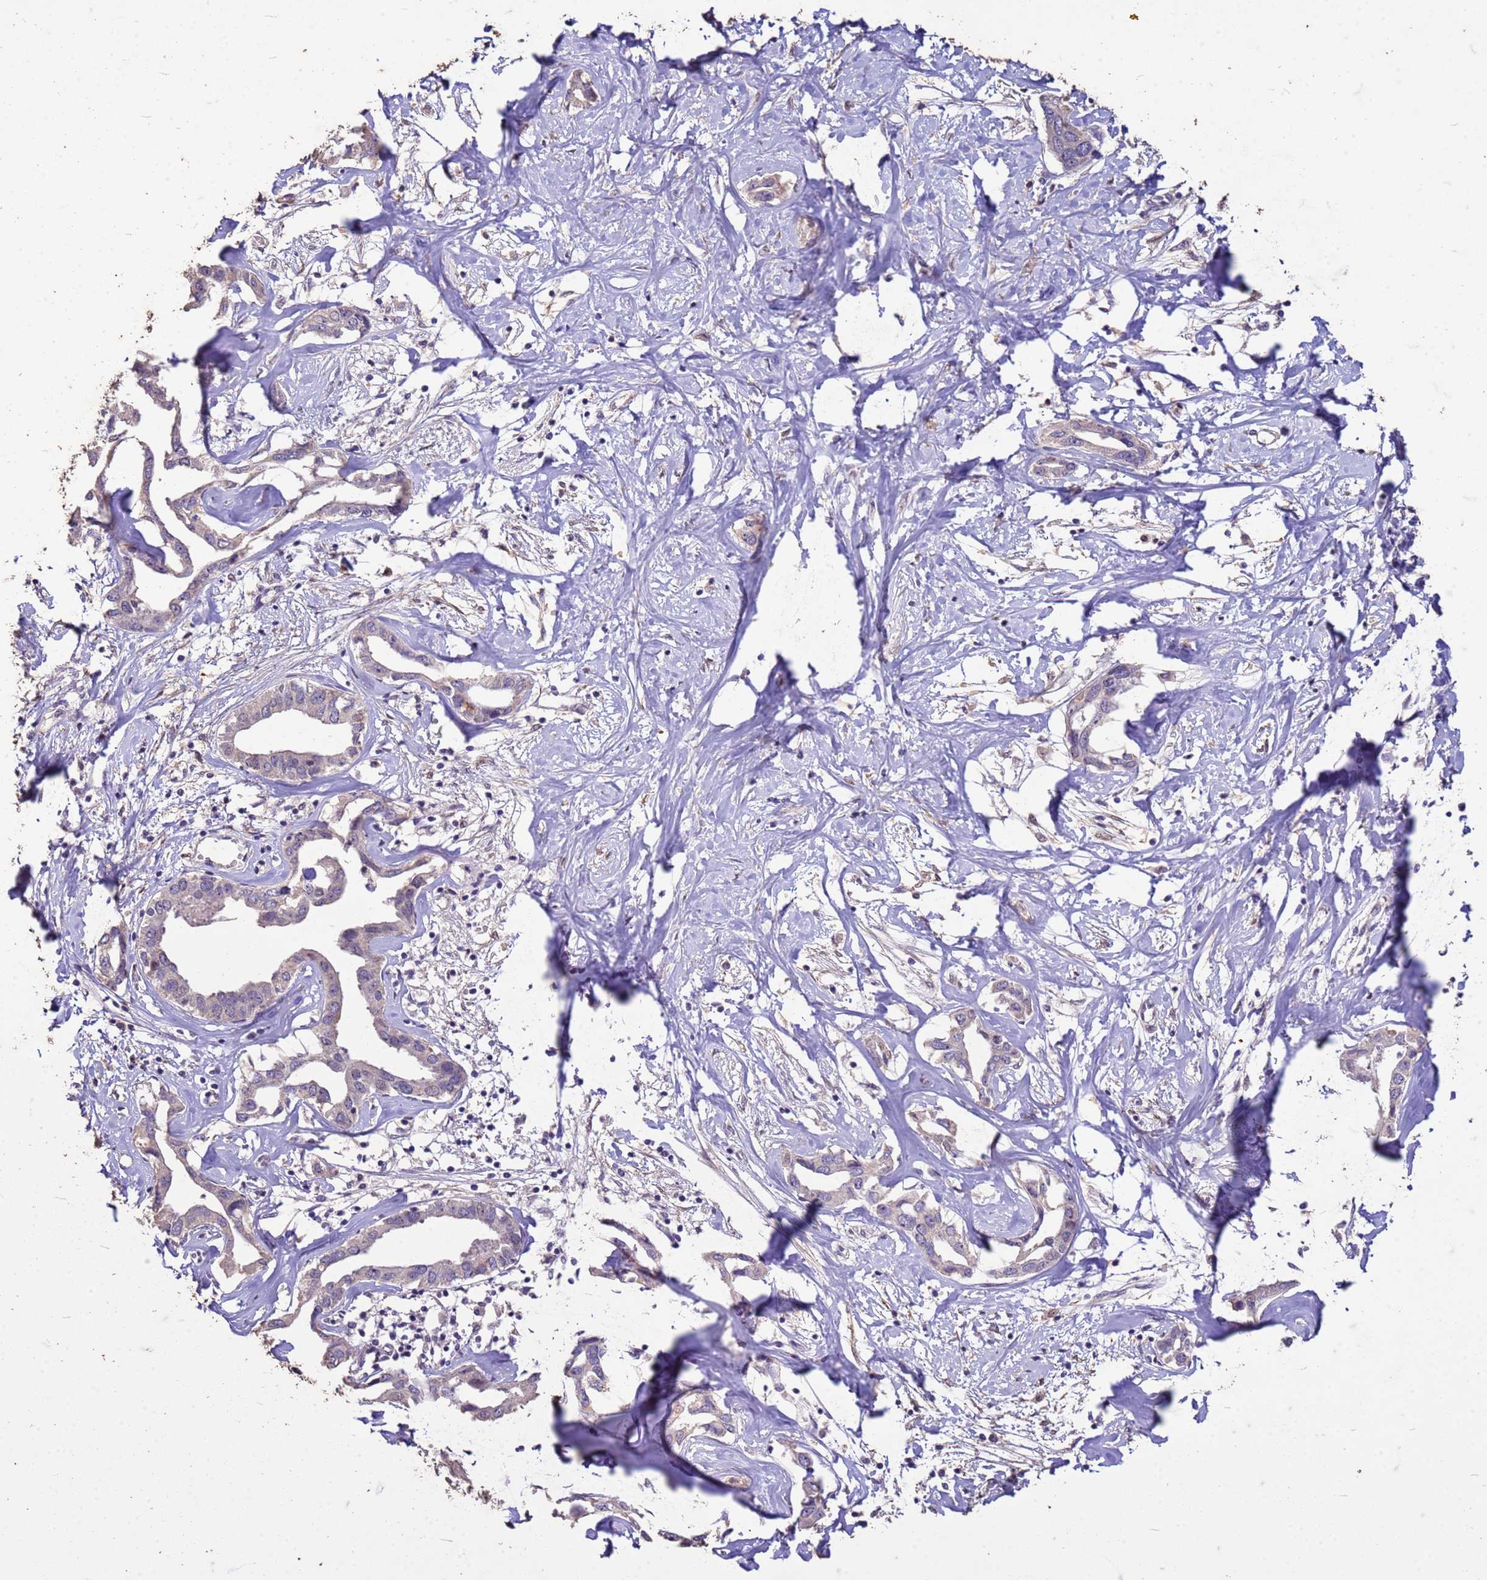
{"staining": {"intensity": "negative", "quantity": "none", "location": "none"}, "tissue": "liver cancer", "cell_type": "Tumor cells", "image_type": "cancer", "snomed": [{"axis": "morphology", "description": "Cholangiocarcinoma"}, {"axis": "topography", "description": "Liver"}], "caption": "This is a histopathology image of immunohistochemistry (IHC) staining of liver cancer, which shows no staining in tumor cells. The staining is performed using DAB (3,3'-diaminobenzidine) brown chromogen with nuclei counter-stained in using hematoxylin.", "gene": "FAM184B", "patient": {"sex": "male", "age": 59}}